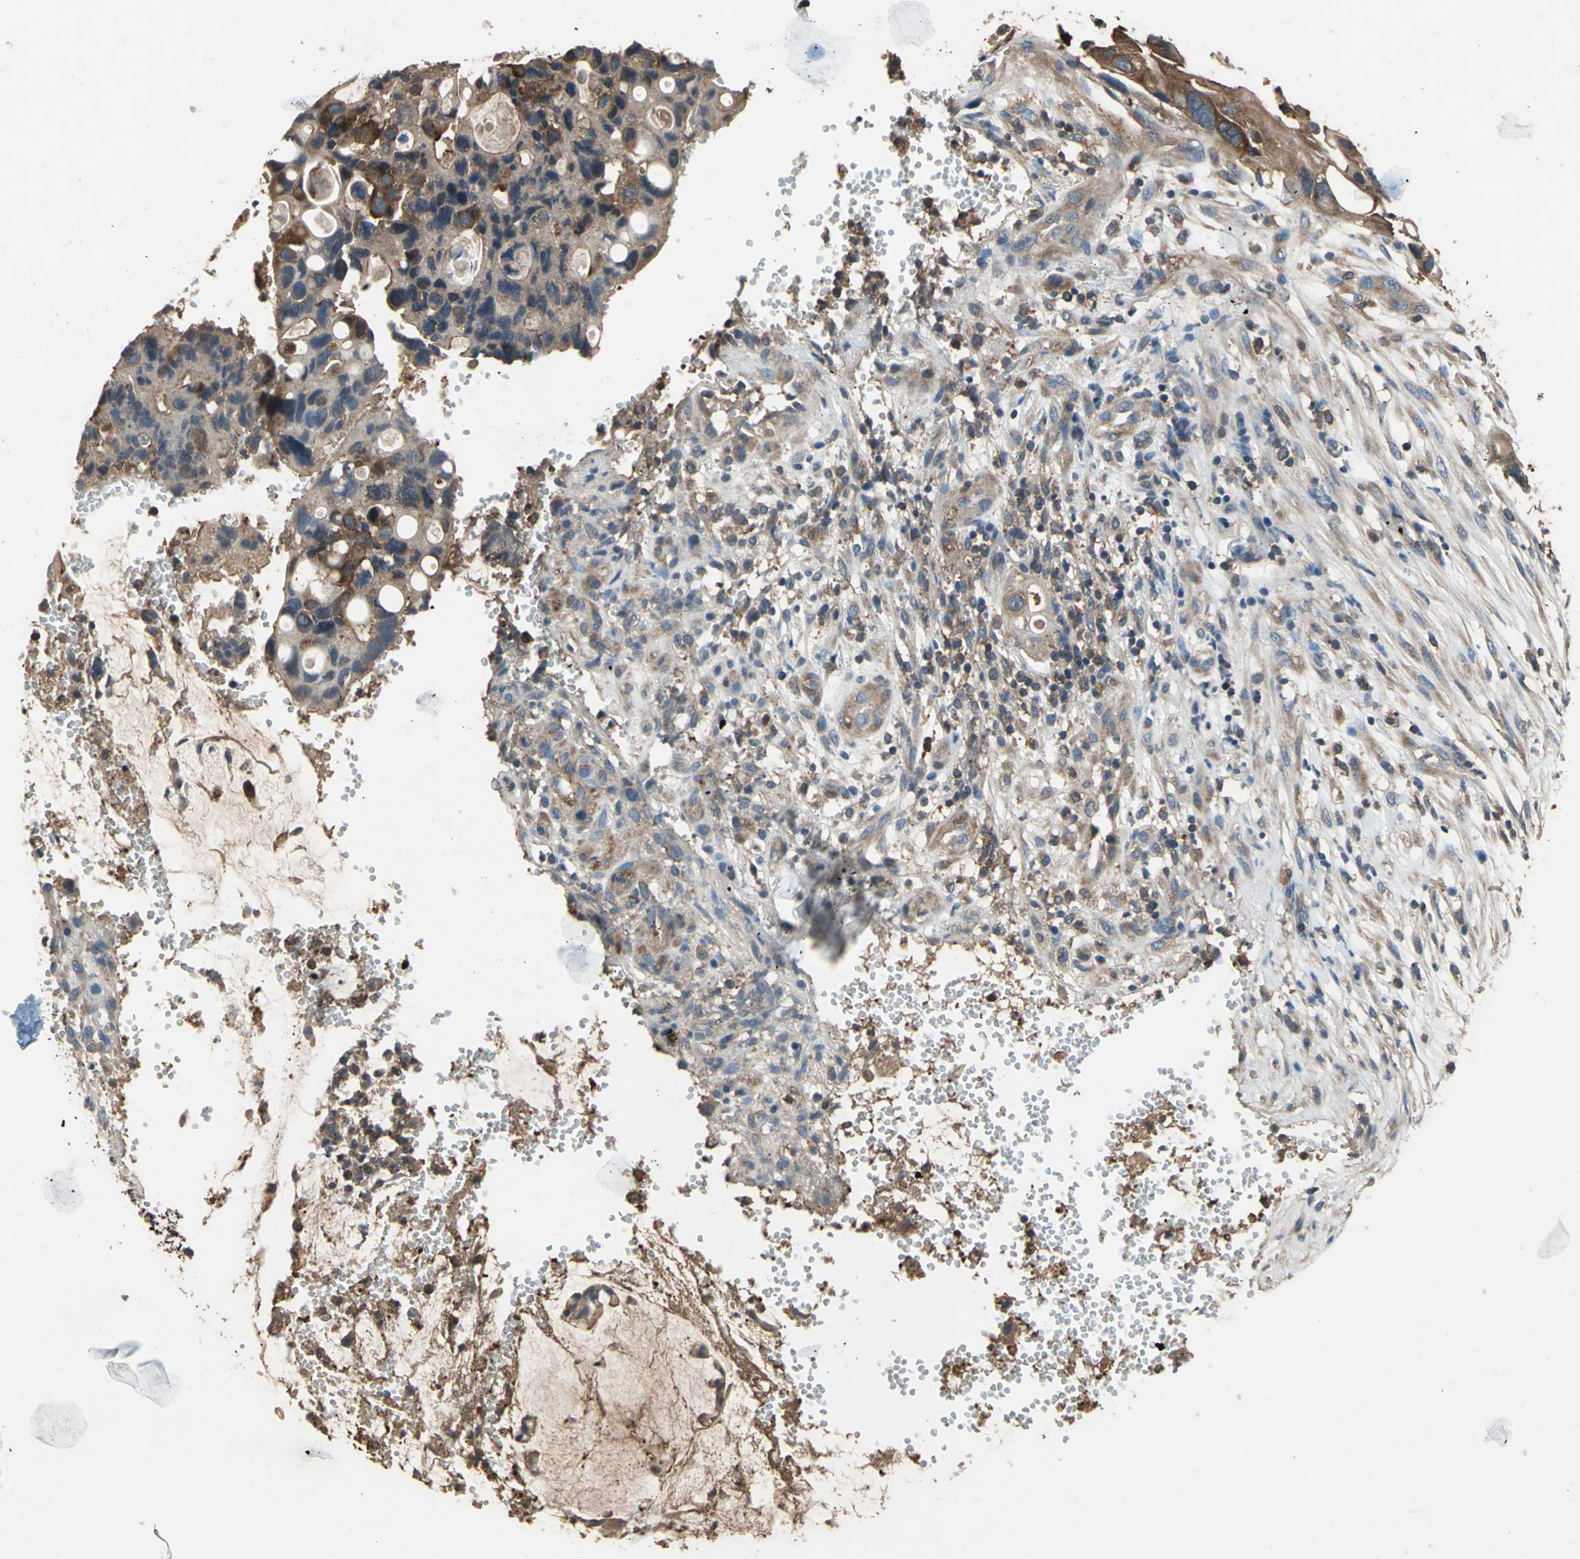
{"staining": {"intensity": "strong", "quantity": "25%-75%", "location": "cytoplasmic/membranous"}, "tissue": "colorectal cancer", "cell_type": "Tumor cells", "image_type": "cancer", "snomed": [{"axis": "morphology", "description": "Adenocarcinoma, NOS"}, {"axis": "topography", "description": "Colon"}], "caption": "Immunohistochemistry (IHC) of colorectal adenocarcinoma demonstrates high levels of strong cytoplasmic/membranous expression in approximately 25%-75% of tumor cells. (IHC, brightfield microscopy, high magnification).", "gene": "CAPN1", "patient": {"sex": "female", "age": 57}}